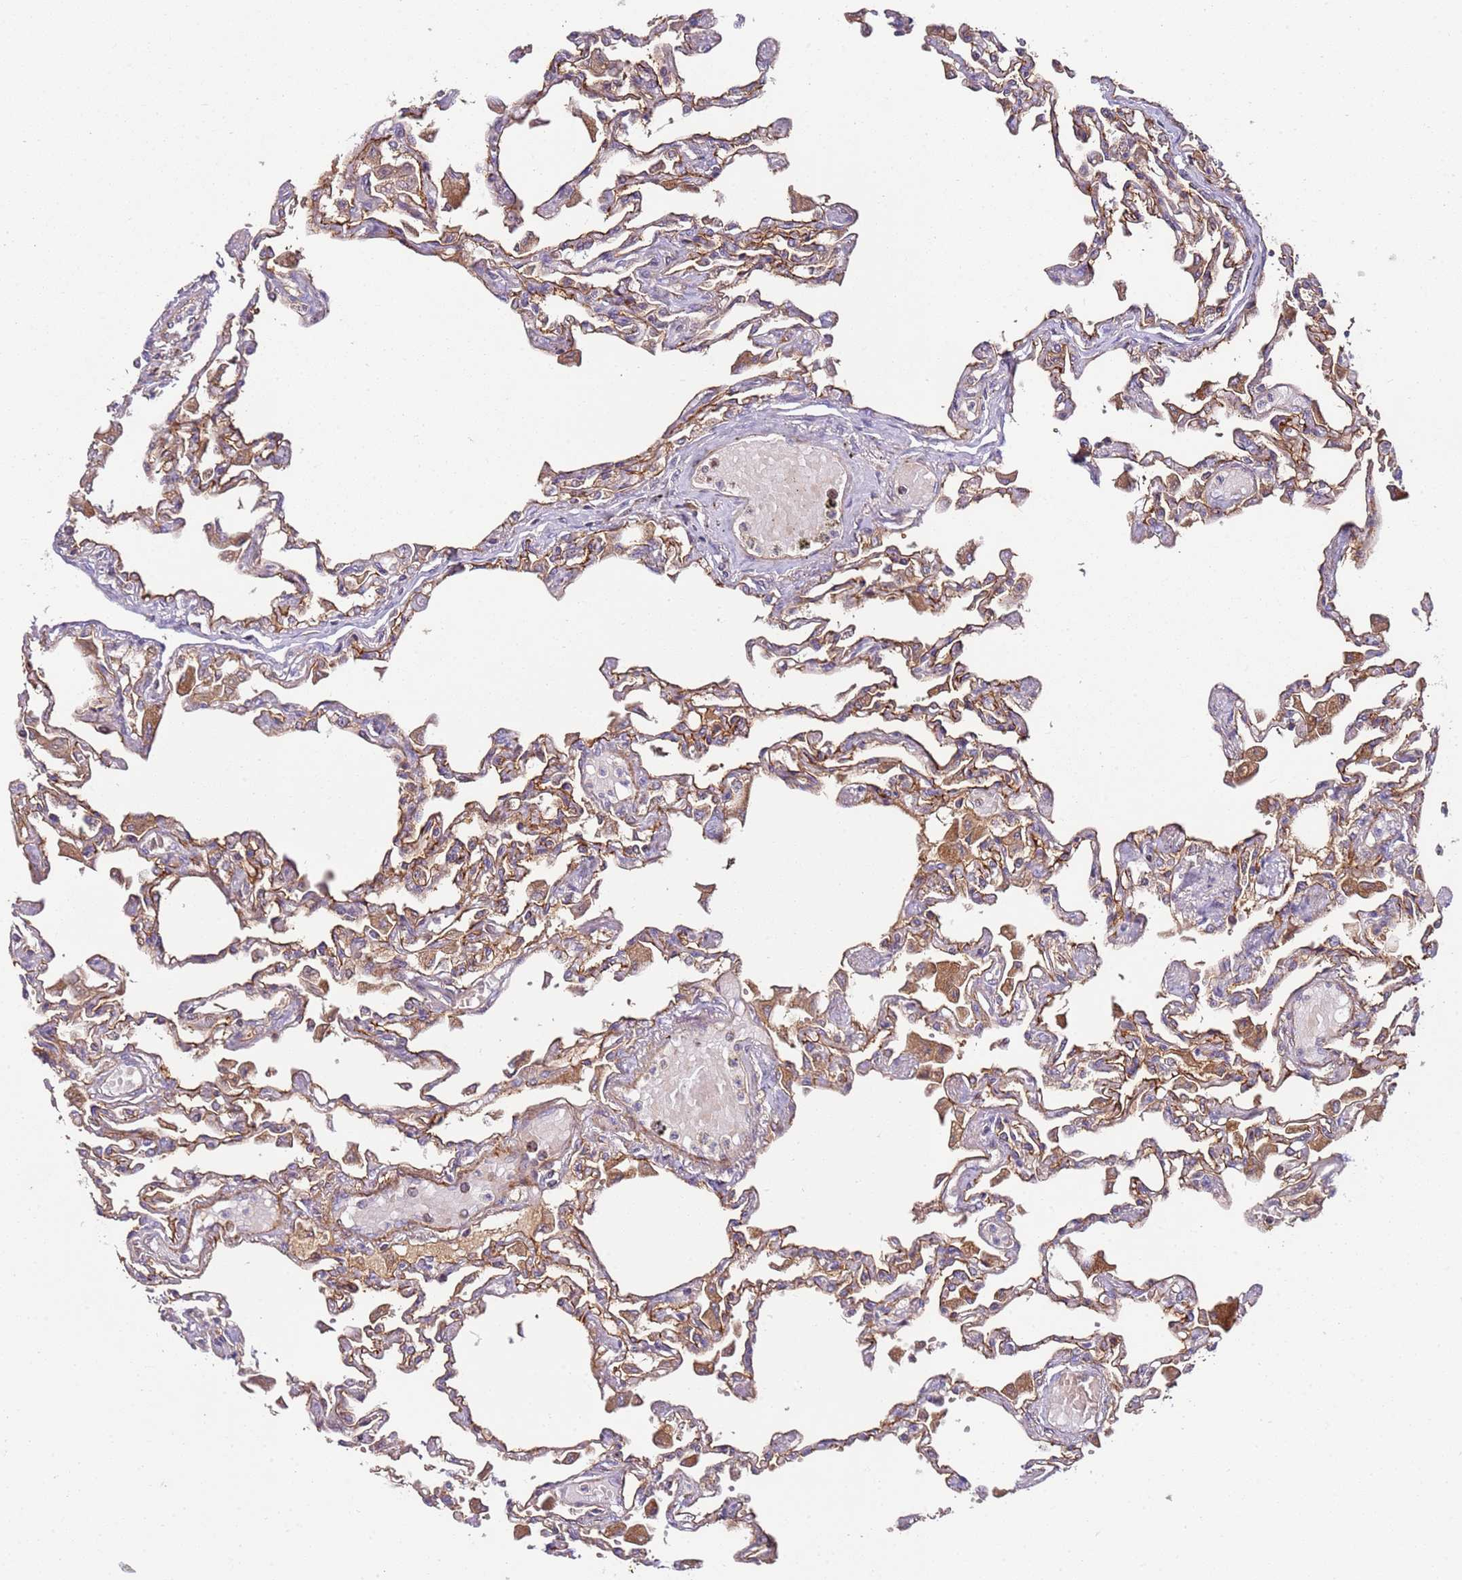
{"staining": {"intensity": "moderate", "quantity": ">75%", "location": "cytoplasmic/membranous"}, "tissue": "lung", "cell_type": "Alveolar cells", "image_type": "normal", "snomed": [{"axis": "morphology", "description": "Normal tissue, NOS"}, {"axis": "topography", "description": "Bronchus"}, {"axis": "topography", "description": "Lung"}], "caption": "DAB (3,3'-diaminobenzidine) immunohistochemical staining of unremarkable human lung exhibits moderate cytoplasmic/membranous protein staining in approximately >75% of alveolar cells.", "gene": "KRTAP21", "patient": {"sex": "female", "age": 49}}